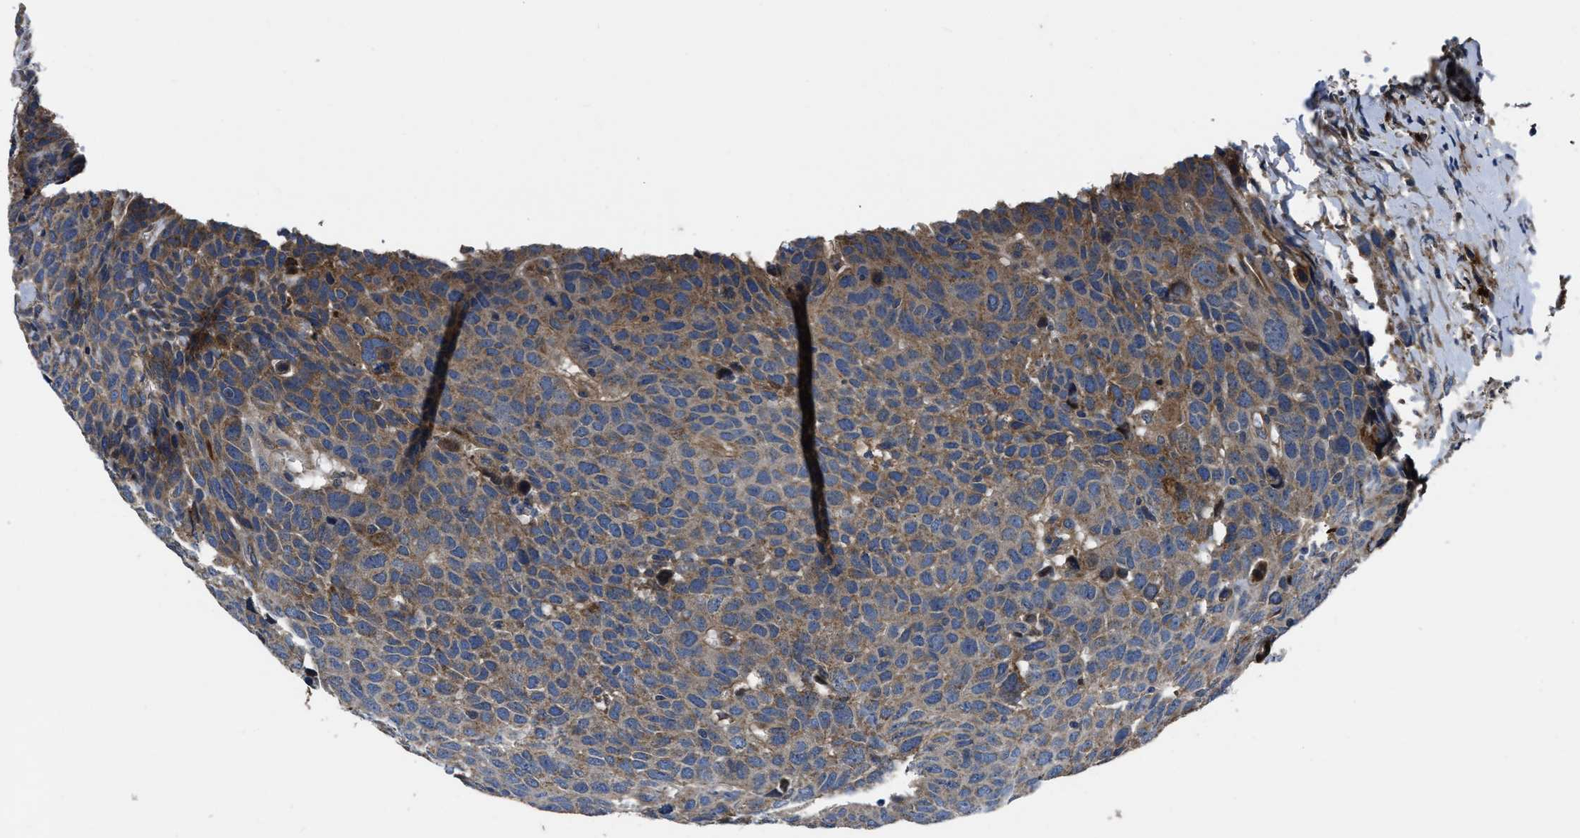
{"staining": {"intensity": "moderate", "quantity": ">75%", "location": "cytoplasmic/membranous"}, "tissue": "head and neck cancer", "cell_type": "Tumor cells", "image_type": "cancer", "snomed": [{"axis": "morphology", "description": "Squamous cell carcinoma, NOS"}, {"axis": "topography", "description": "Head-Neck"}], "caption": "IHC photomicrograph of neoplastic tissue: human head and neck cancer (squamous cell carcinoma) stained using IHC displays medium levels of moderate protein expression localized specifically in the cytoplasmic/membranous of tumor cells, appearing as a cytoplasmic/membranous brown color.", "gene": "ERC1", "patient": {"sex": "male", "age": 66}}